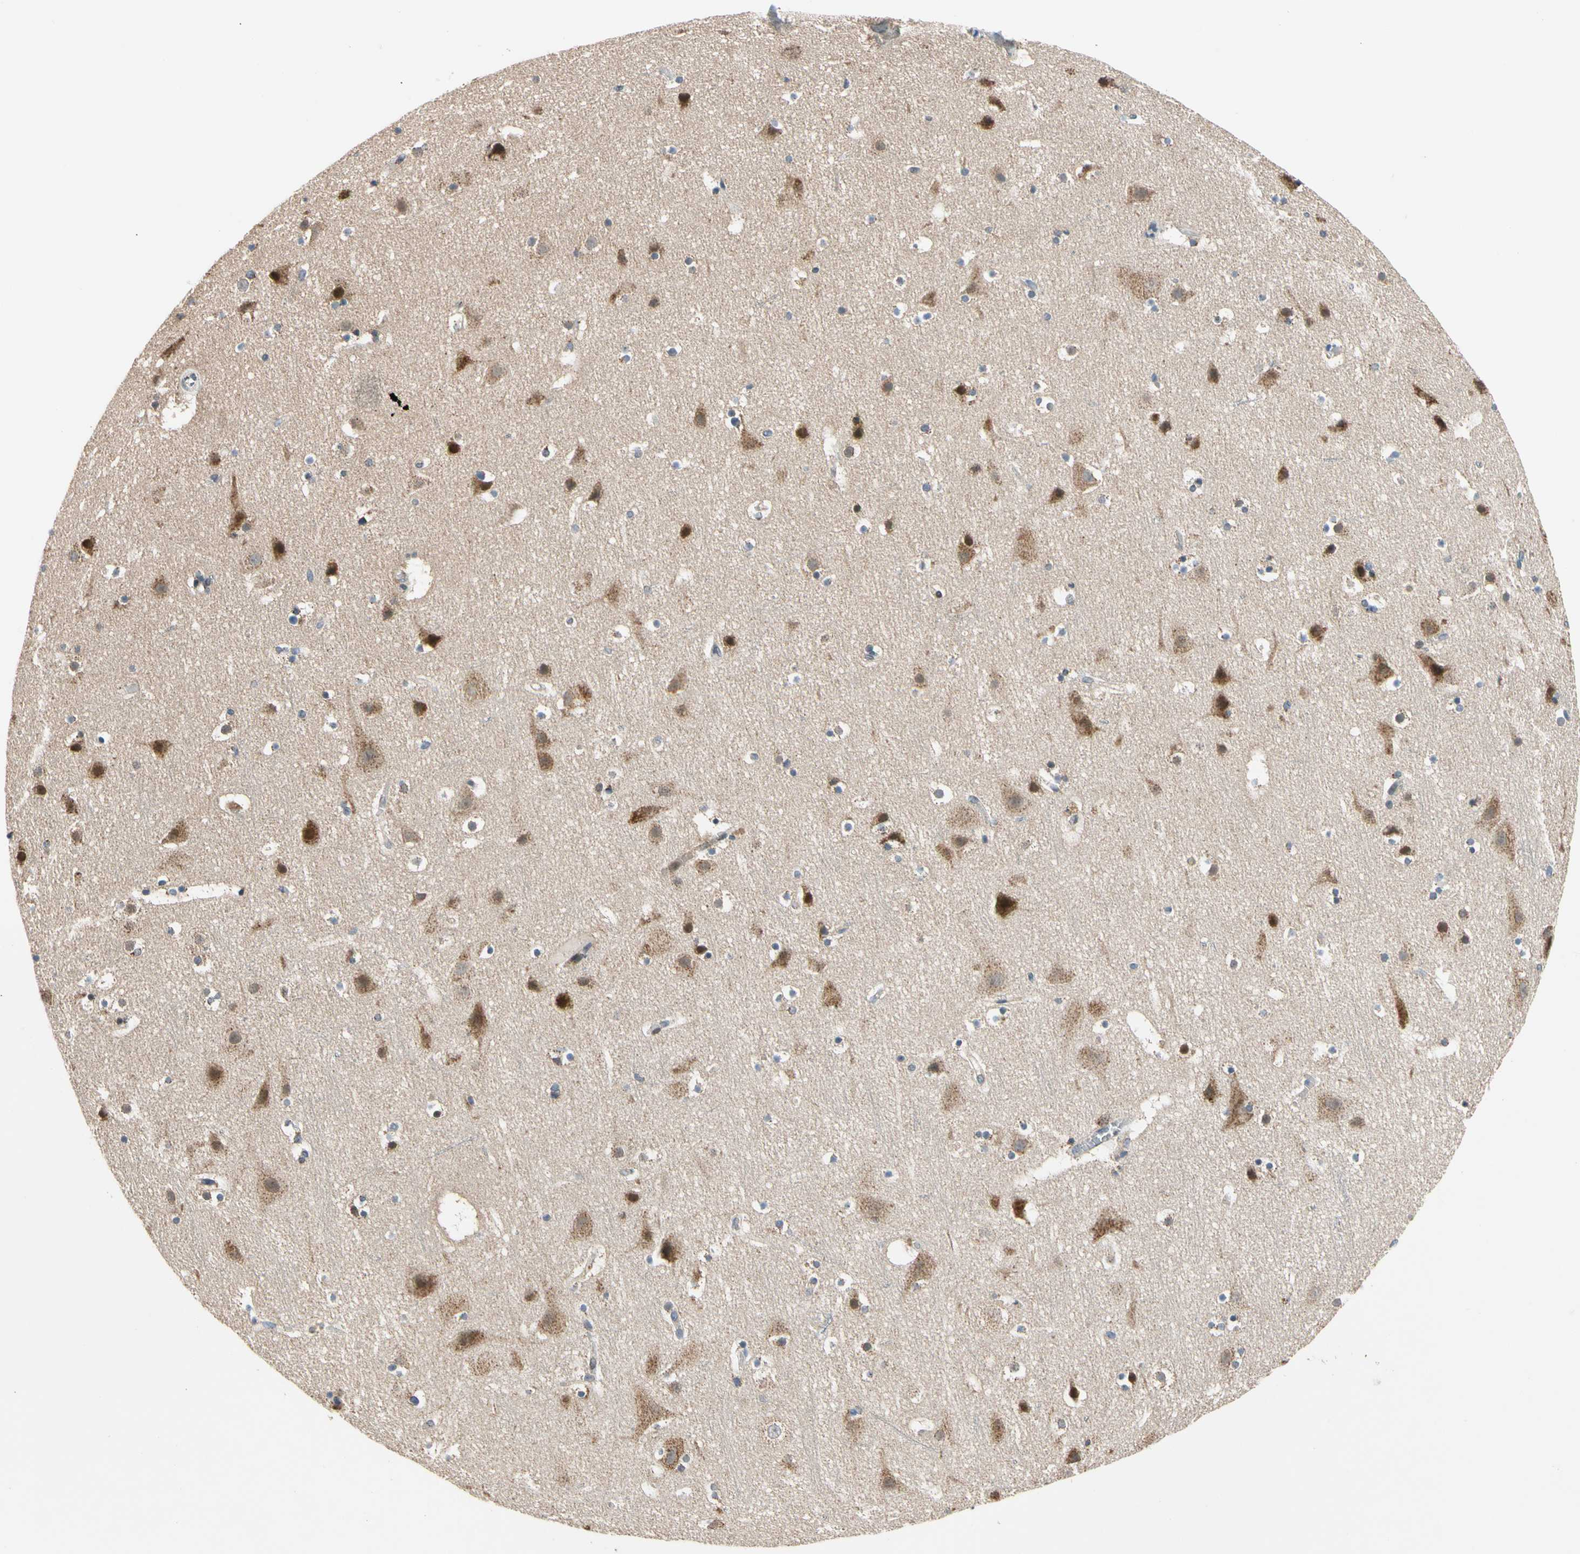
{"staining": {"intensity": "weak", "quantity": ">75%", "location": "cytoplasmic/membranous"}, "tissue": "cerebral cortex", "cell_type": "Endothelial cells", "image_type": "normal", "snomed": [{"axis": "morphology", "description": "Normal tissue, NOS"}, {"axis": "topography", "description": "Cerebral cortex"}], "caption": "Immunohistochemistry (DAB (3,3'-diaminobenzidine)) staining of normal cerebral cortex displays weak cytoplasmic/membranous protein positivity in about >75% of endothelial cells.", "gene": "KHDC4", "patient": {"sex": "male", "age": 45}}